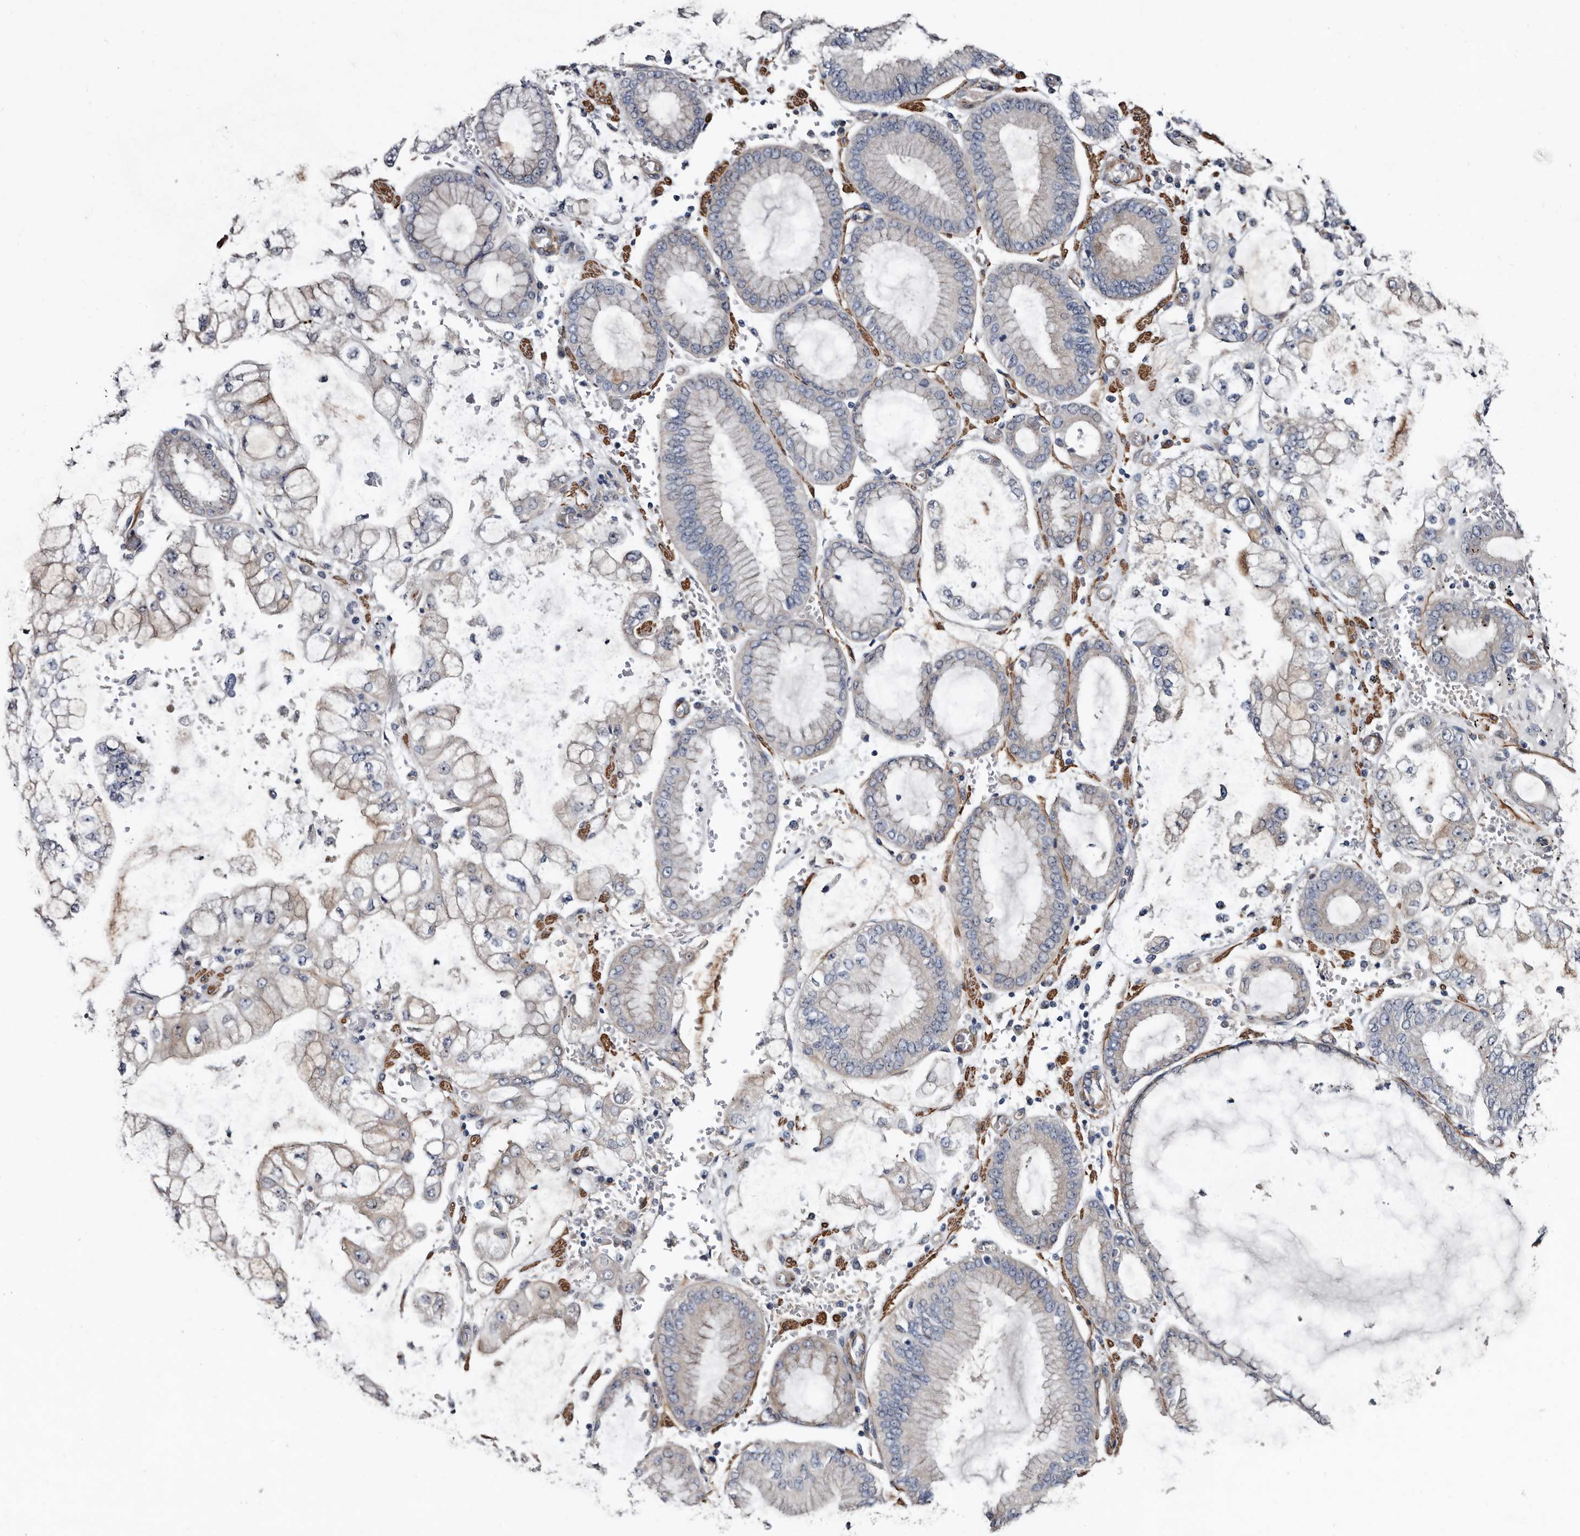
{"staining": {"intensity": "negative", "quantity": "none", "location": "none"}, "tissue": "stomach cancer", "cell_type": "Tumor cells", "image_type": "cancer", "snomed": [{"axis": "morphology", "description": "Adenocarcinoma, NOS"}, {"axis": "topography", "description": "Stomach"}], "caption": "Immunohistochemistry (IHC) micrograph of human adenocarcinoma (stomach) stained for a protein (brown), which demonstrates no positivity in tumor cells. (IHC, brightfield microscopy, high magnification).", "gene": "IARS1", "patient": {"sex": "male", "age": 76}}